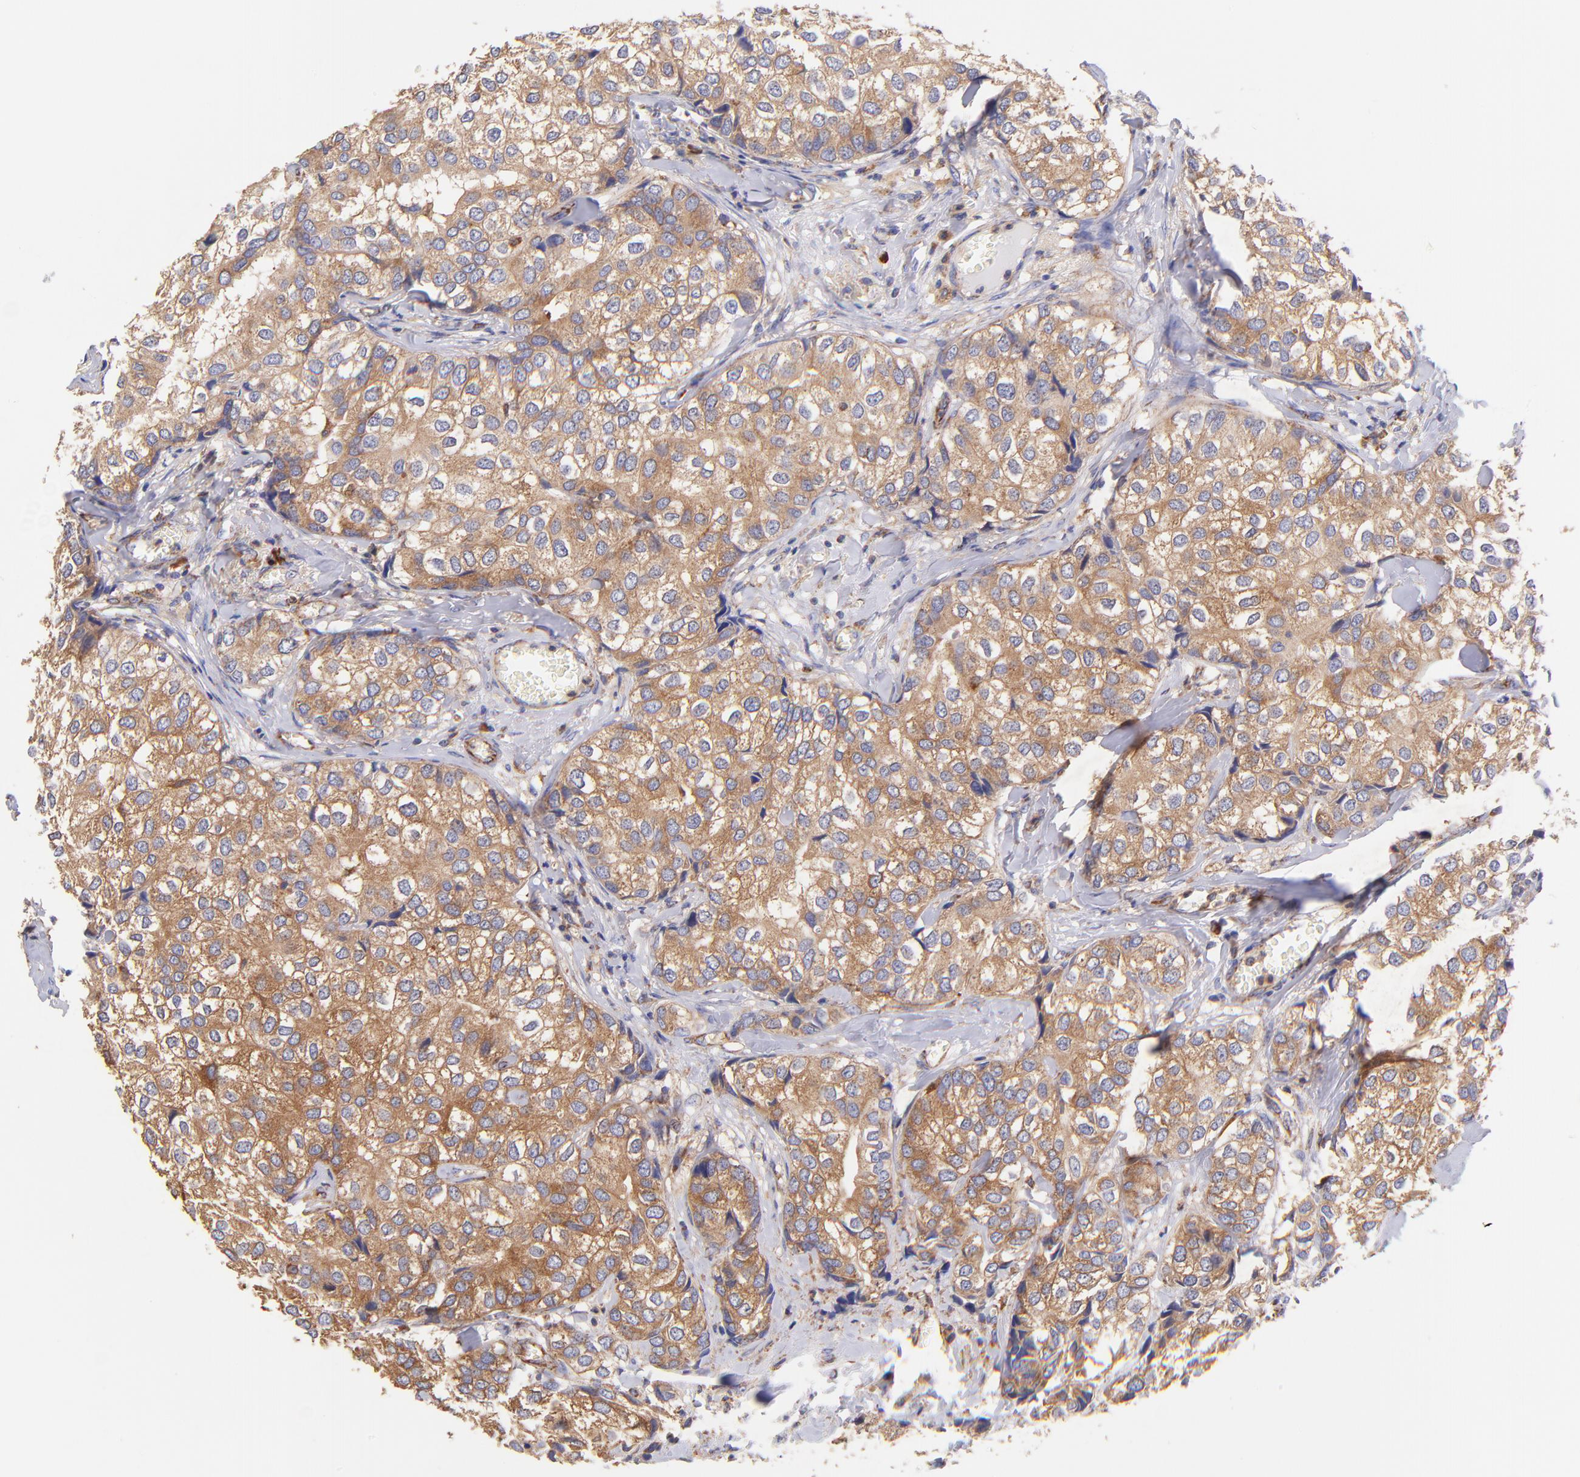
{"staining": {"intensity": "moderate", "quantity": ">75%", "location": "cytoplasmic/membranous"}, "tissue": "breast cancer", "cell_type": "Tumor cells", "image_type": "cancer", "snomed": [{"axis": "morphology", "description": "Duct carcinoma"}, {"axis": "topography", "description": "Breast"}], "caption": "Immunohistochemistry image of human breast invasive ductal carcinoma stained for a protein (brown), which displays medium levels of moderate cytoplasmic/membranous expression in about >75% of tumor cells.", "gene": "PREX1", "patient": {"sex": "female", "age": 68}}